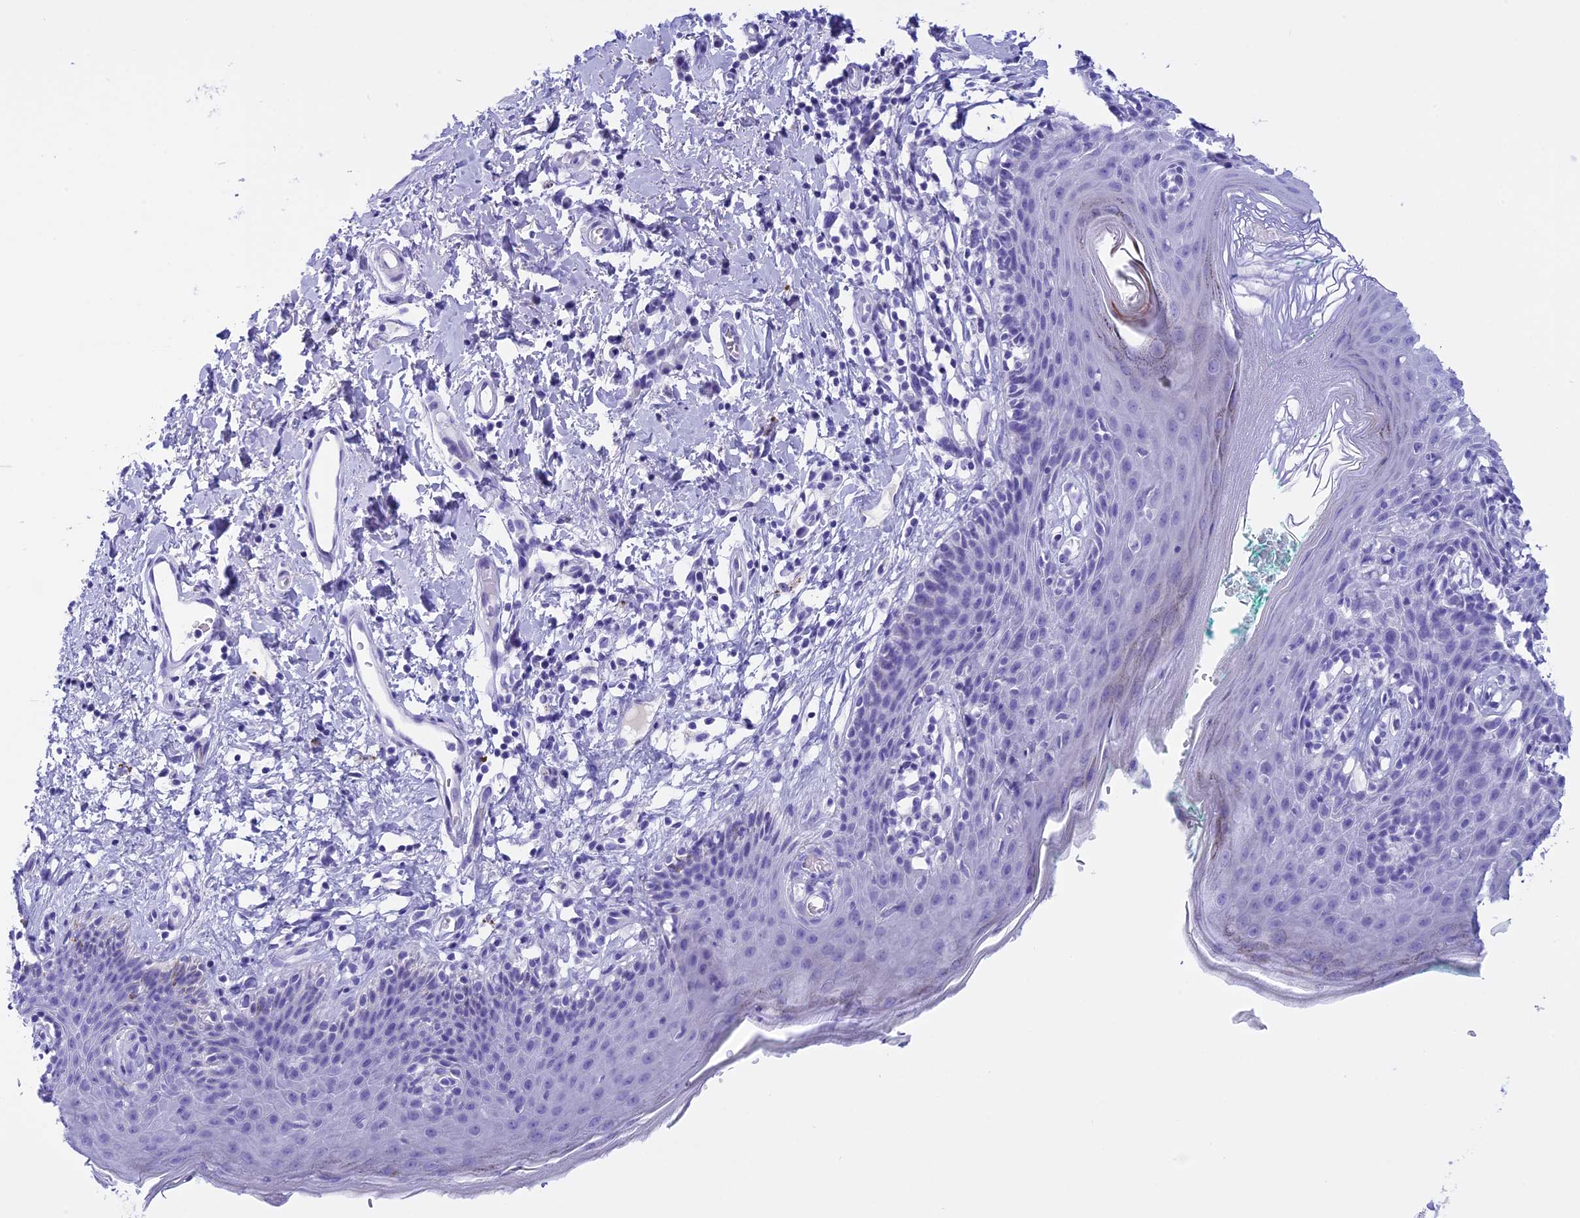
{"staining": {"intensity": "negative", "quantity": "none", "location": "none"}, "tissue": "skin", "cell_type": "Epidermal cells", "image_type": "normal", "snomed": [{"axis": "morphology", "description": "Normal tissue, NOS"}, {"axis": "topography", "description": "Vulva"}], "caption": "High power microscopy image of an immunohistochemistry (IHC) histopathology image of normal skin, revealing no significant expression in epidermal cells.", "gene": "BRI3", "patient": {"sex": "female", "age": 66}}